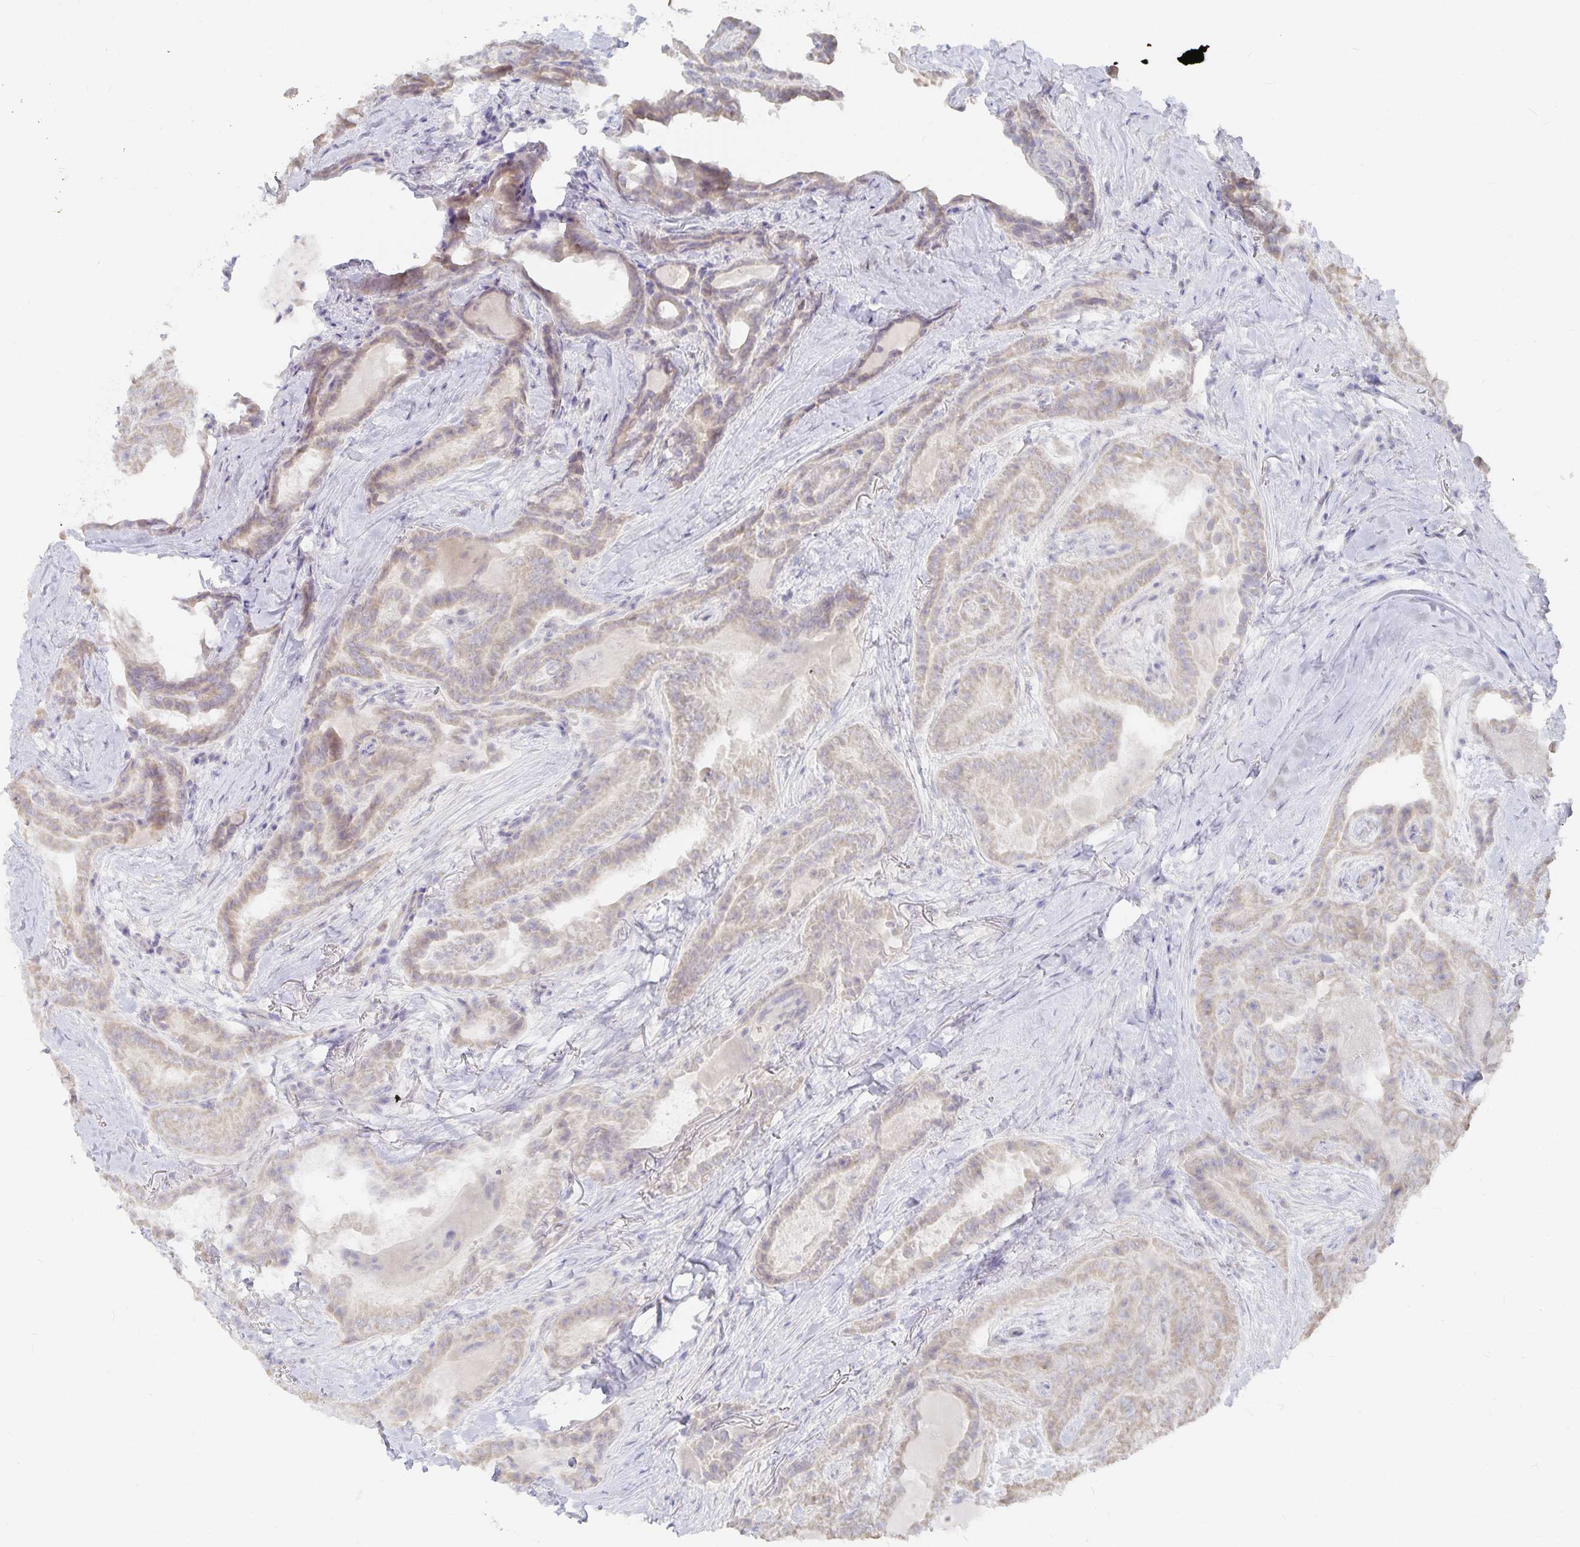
{"staining": {"intensity": "weak", "quantity": "<25%", "location": "cytoplasmic/membranous"}, "tissue": "thyroid cancer", "cell_type": "Tumor cells", "image_type": "cancer", "snomed": [{"axis": "morphology", "description": "Papillary adenocarcinoma, NOS"}, {"axis": "topography", "description": "Thyroid gland"}], "caption": "Immunohistochemical staining of thyroid cancer (papillary adenocarcinoma) reveals no significant expression in tumor cells.", "gene": "DNAH9", "patient": {"sex": "female", "age": 61}}